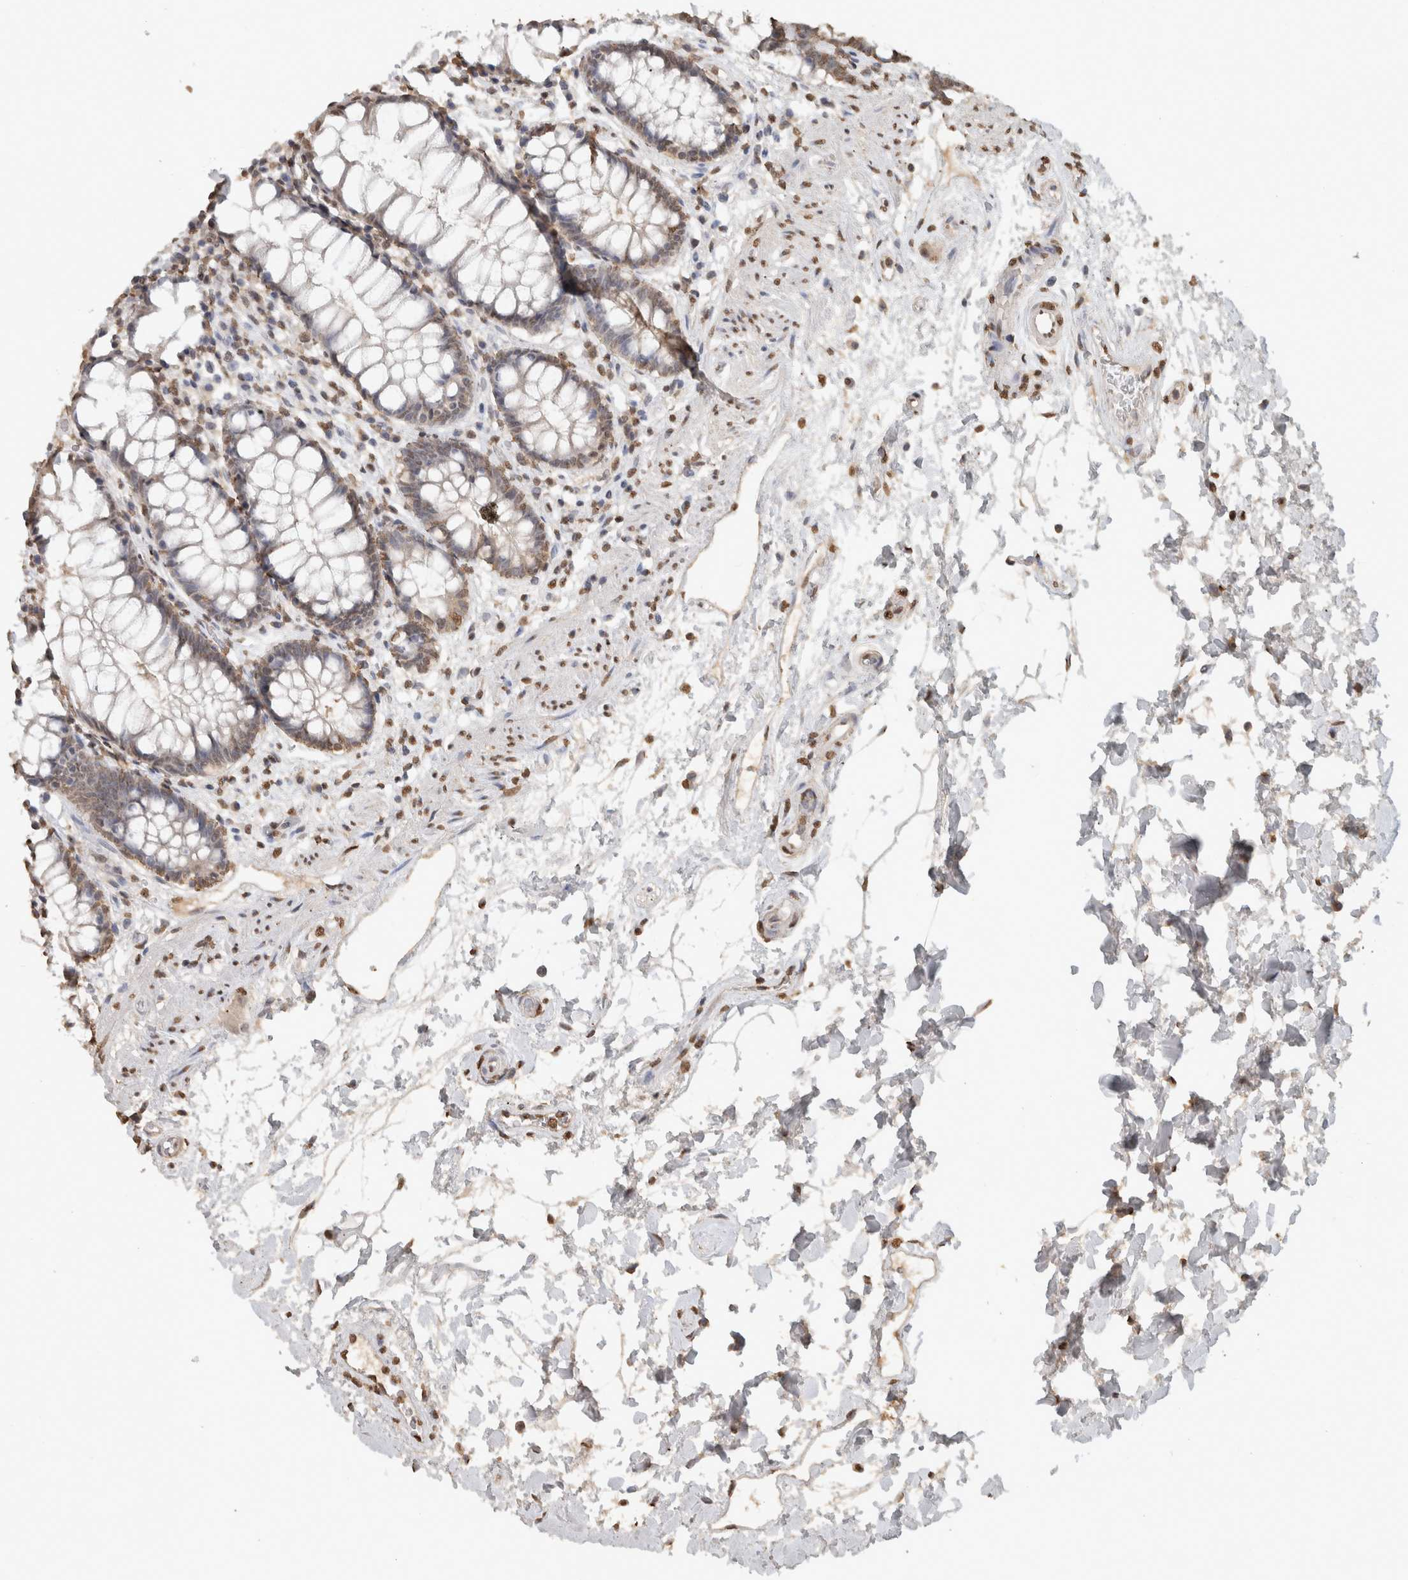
{"staining": {"intensity": "moderate", "quantity": "25%-75%", "location": "nuclear"}, "tissue": "rectum", "cell_type": "Glandular cells", "image_type": "normal", "snomed": [{"axis": "morphology", "description": "Normal tissue, NOS"}, {"axis": "topography", "description": "Rectum"}], "caption": "The photomicrograph displays staining of normal rectum, revealing moderate nuclear protein expression (brown color) within glandular cells. (Stains: DAB (3,3'-diaminobenzidine) in brown, nuclei in blue, Microscopy: brightfield microscopy at high magnification).", "gene": "HAND2", "patient": {"sex": "male", "age": 64}}